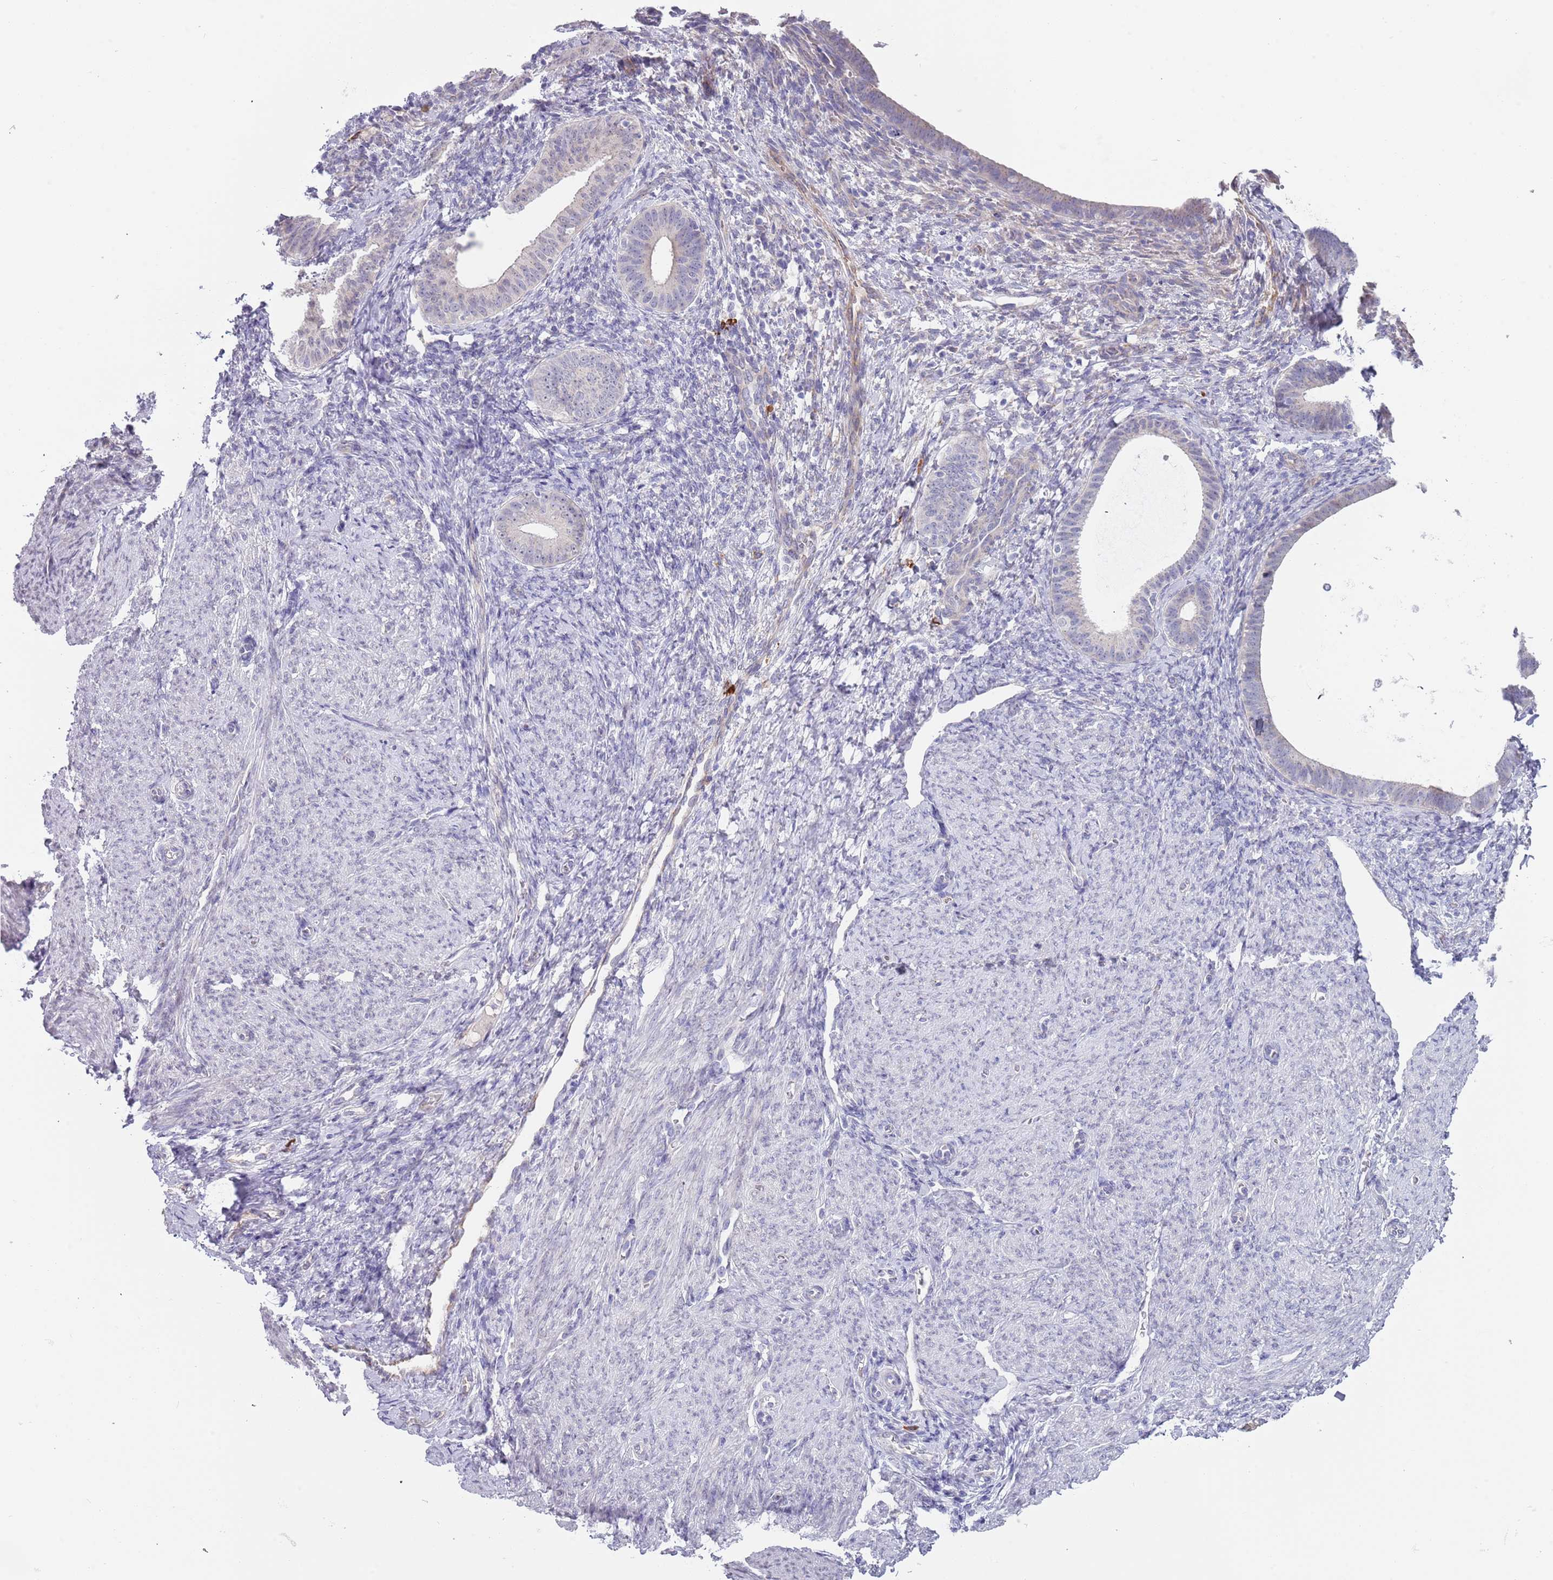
{"staining": {"intensity": "negative", "quantity": "none", "location": "none"}, "tissue": "endometrium", "cell_type": "Cells in endometrial stroma", "image_type": "normal", "snomed": [{"axis": "morphology", "description": "Normal tissue, NOS"}, {"axis": "topography", "description": "Endometrium"}], "caption": "Immunohistochemical staining of unremarkable human endometrium reveals no significant positivity in cells in endometrial stroma.", "gene": "TNRC6C", "patient": {"sex": "female", "age": 65}}